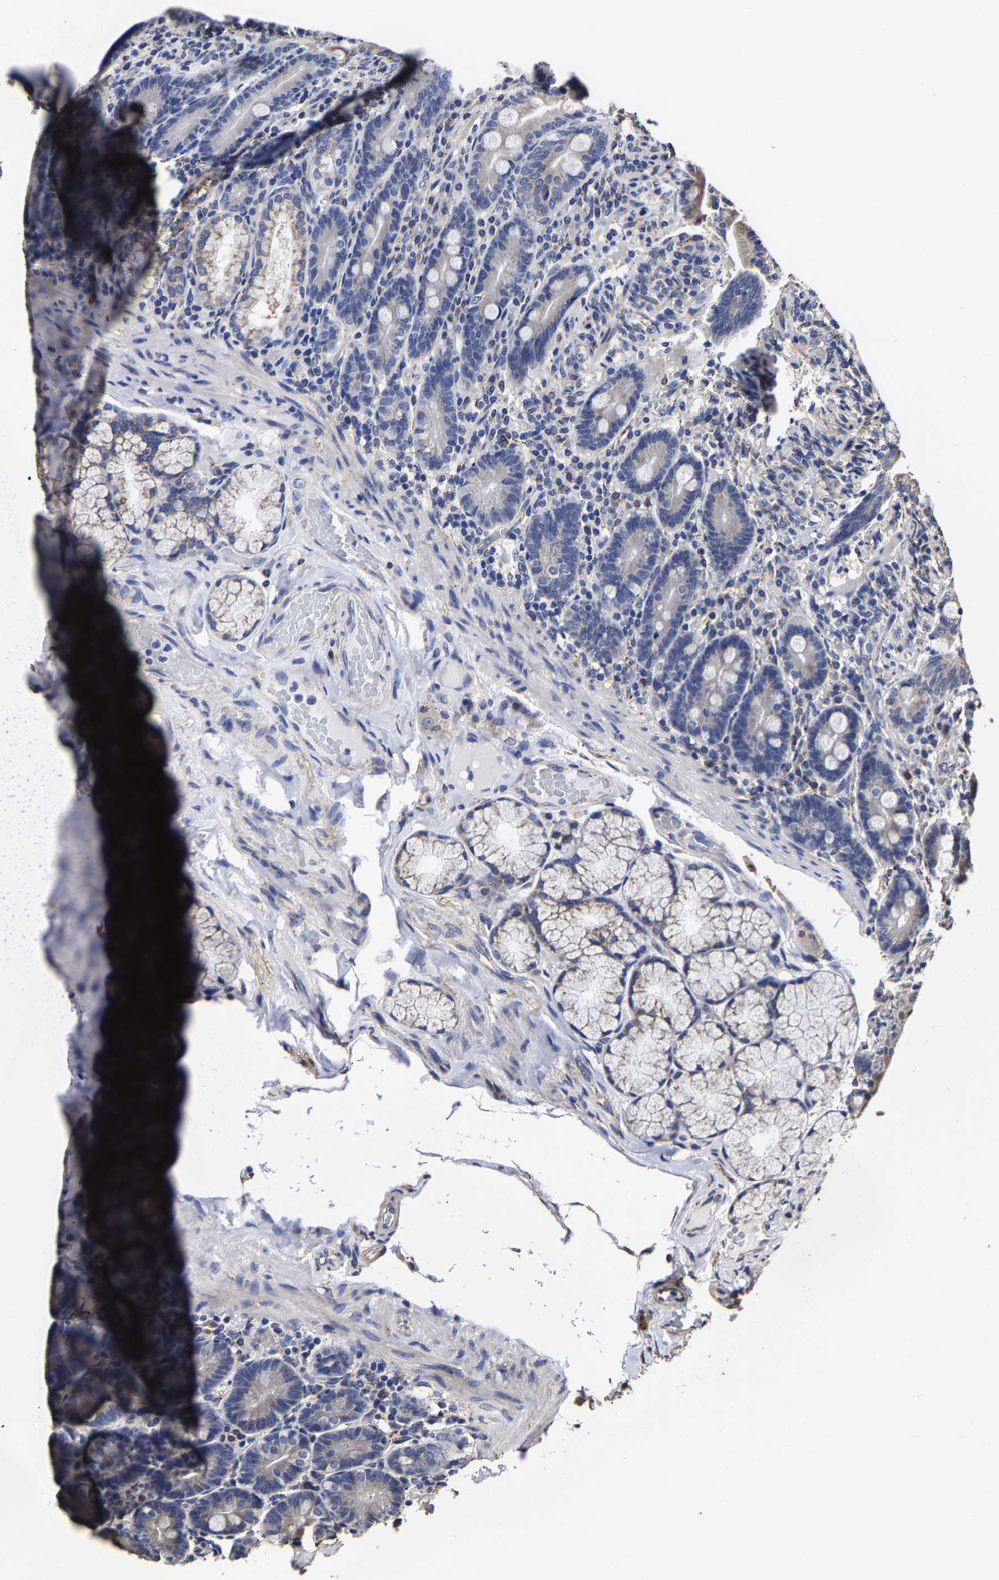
{"staining": {"intensity": "weak", "quantity": "25%-75%", "location": "cytoplasmic/membranous"}, "tissue": "duodenum", "cell_type": "Glandular cells", "image_type": "normal", "snomed": [{"axis": "morphology", "description": "Normal tissue, NOS"}, {"axis": "topography", "description": "Duodenum"}], "caption": "Glandular cells exhibit low levels of weak cytoplasmic/membranous staining in approximately 25%-75% of cells in benign human duodenum.", "gene": "AASS", "patient": {"sex": "male", "age": 54}}